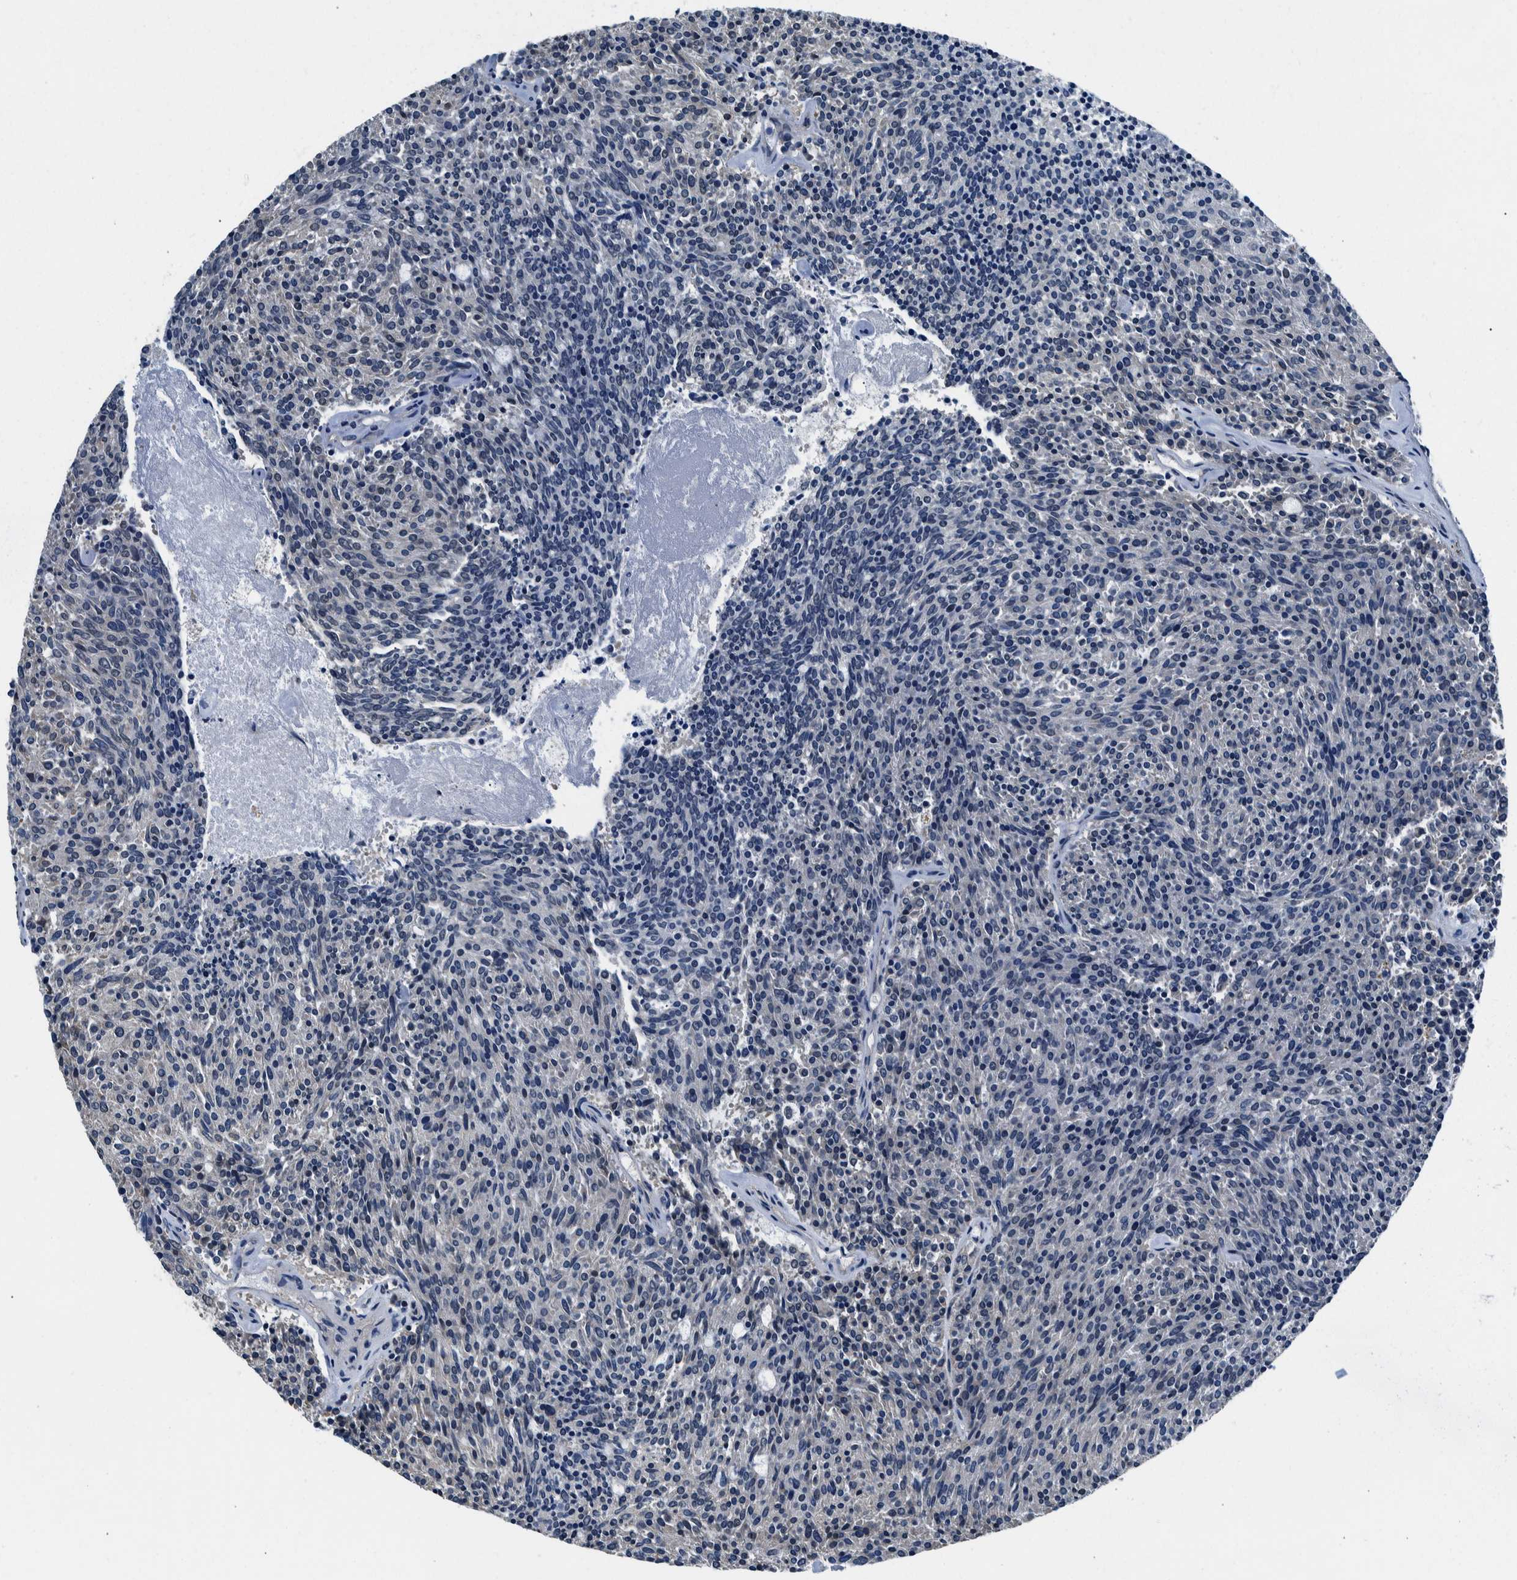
{"staining": {"intensity": "negative", "quantity": "none", "location": "none"}, "tissue": "carcinoid", "cell_type": "Tumor cells", "image_type": "cancer", "snomed": [{"axis": "morphology", "description": "Carcinoid, malignant, NOS"}, {"axis": "topography", "description": "Pancreas"}], "caption": "Human carcinoid stained for a protein using immunohistochemistry (IHC) shows no positivity in tumor cells.", "gene": "NIBAN2", "patient": {"sex": "female", "age": 54}}